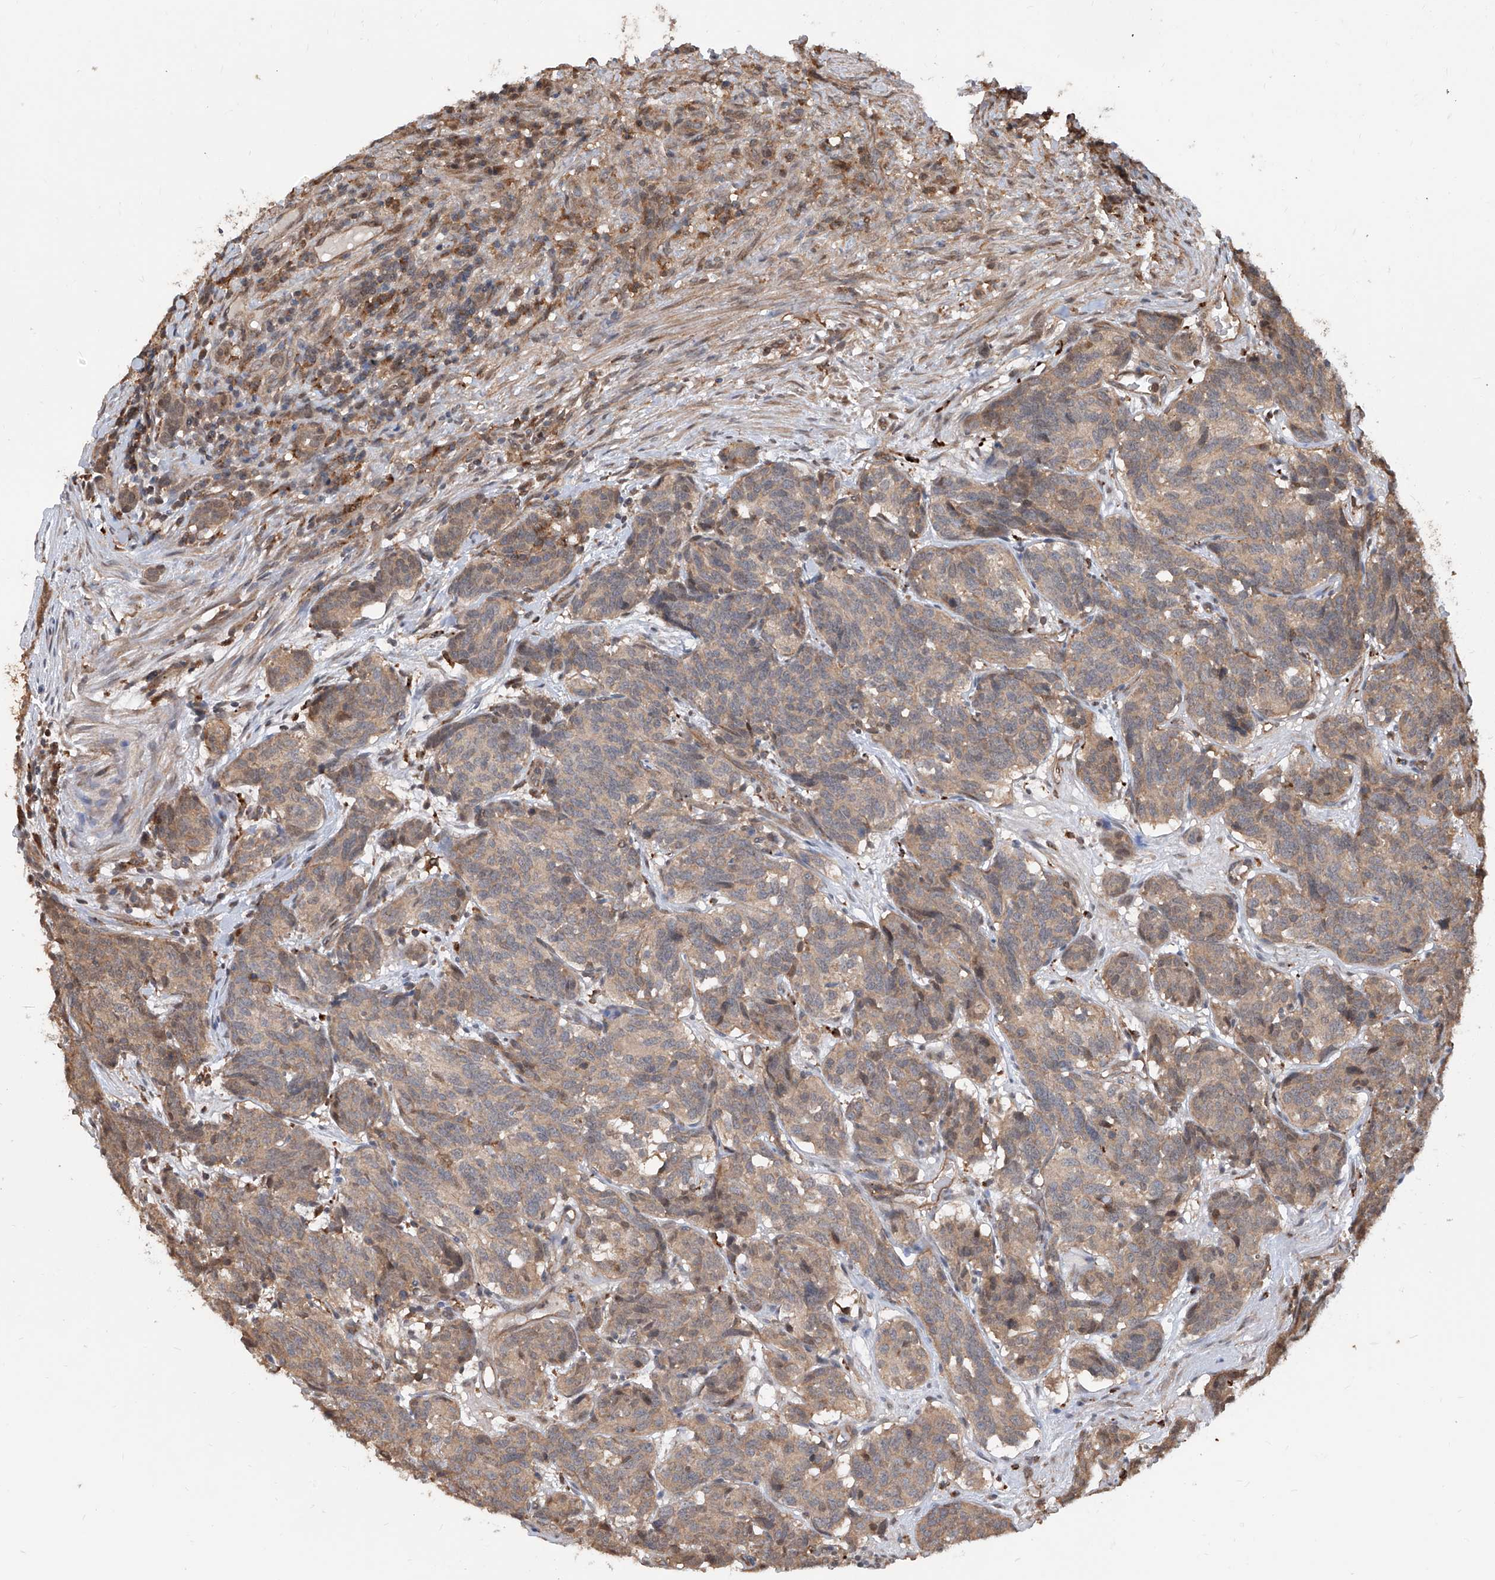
{"staining": {"intensity": "weak", "quantity": ">75%", "location": "cytoplasmic/membranous"}, "tissue": "carcinoid", "cell_type": "Tumor cells", "image_type": "cancer", "snomed": [{"axis": "morphology", "description": "Carcinoid, malignant, NOS"}, {"axis": "topography", "description": "Lung"}], "caption": "IHC micrograph of human carcinoid stained for a protein (brown), which exhibits low levels of weak cytoplasmic/membranous staining in approximately >75% of tumor cells.", "gene": "HOXC8", "patient": {"sex": "female", "age": 46}}